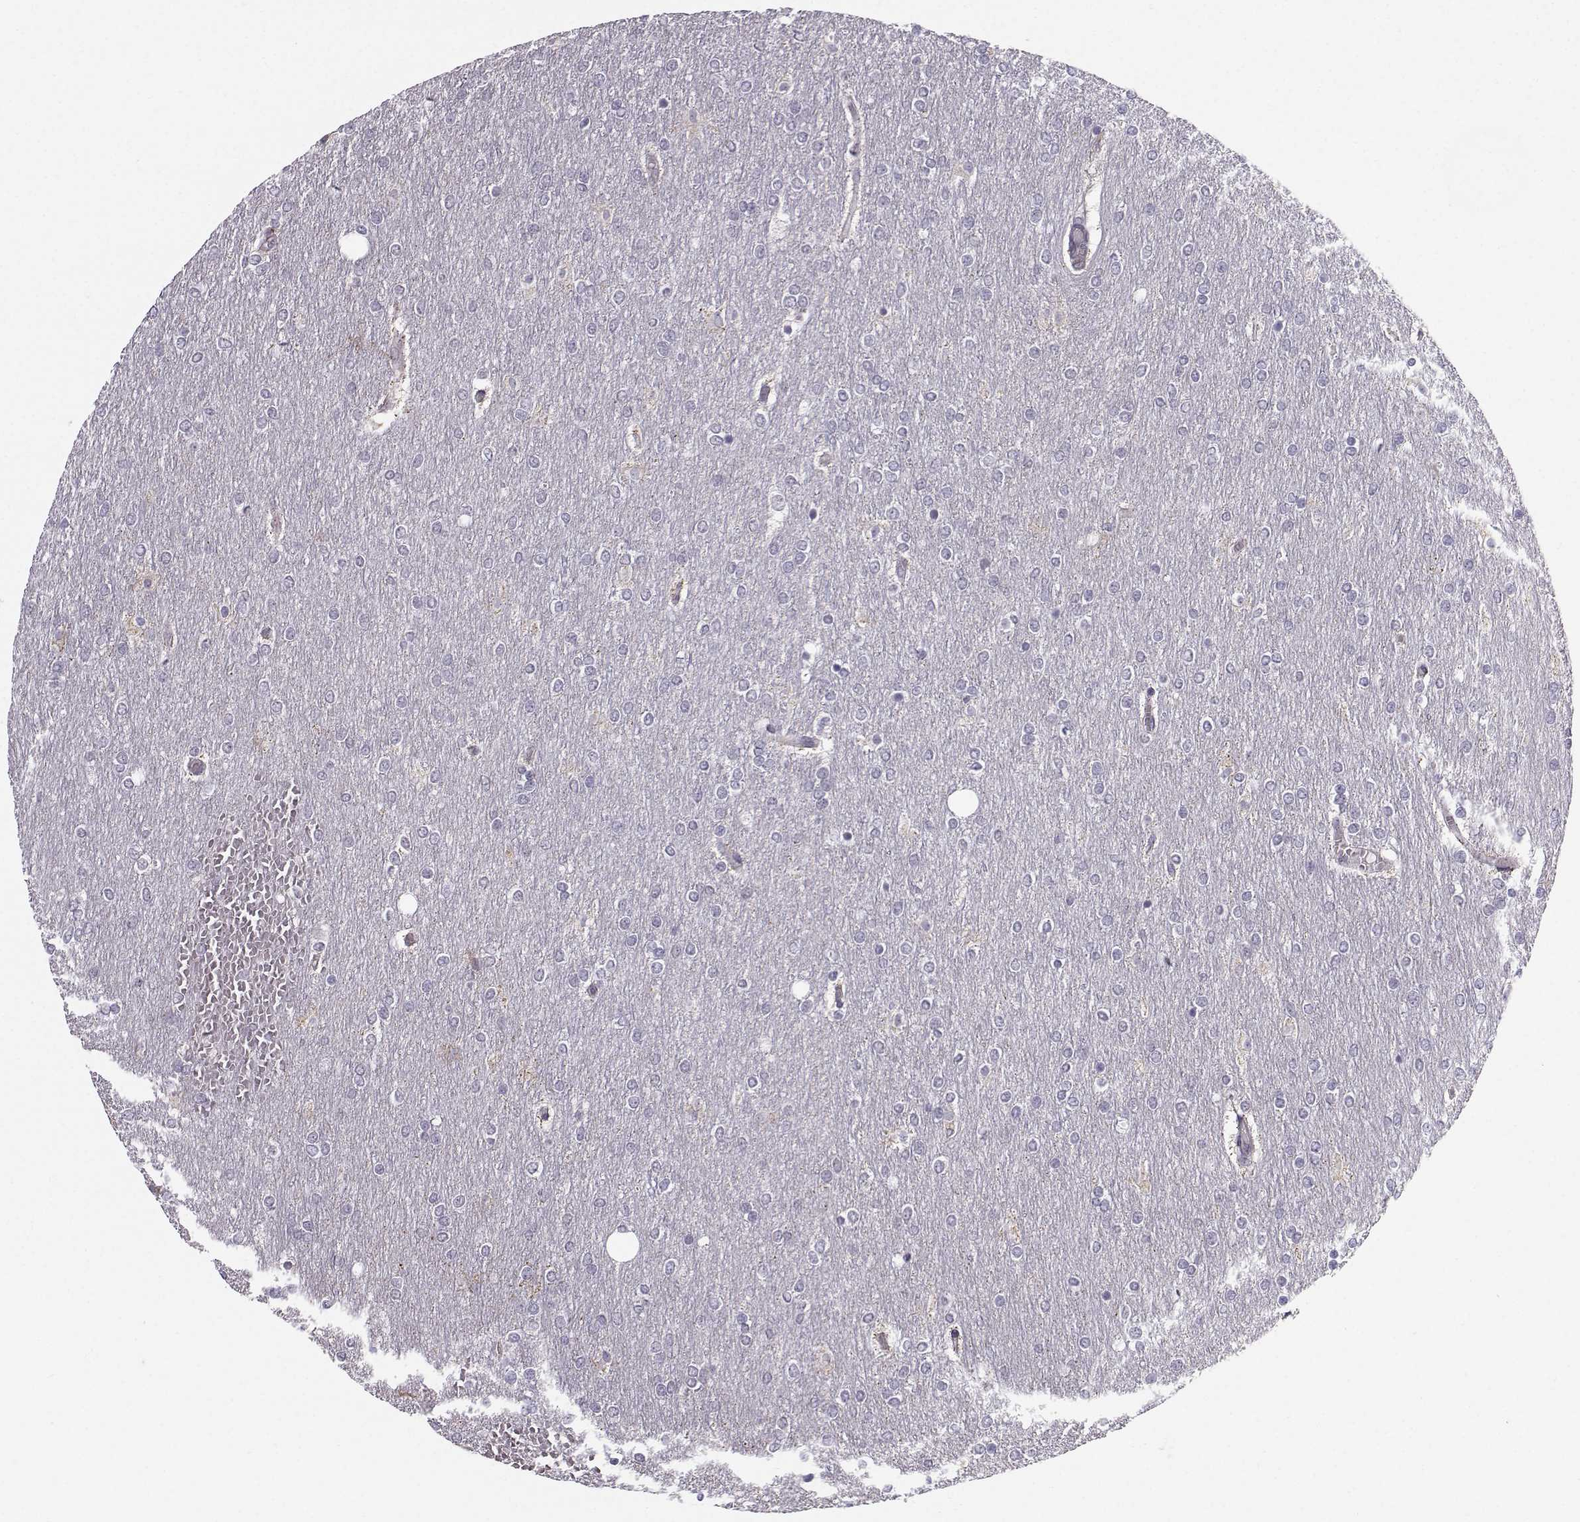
{"staining": {"intensity": "negative", "quantity": "none", "location": "none"}, "tissue": "glioma", "cell_type": "Tumor cells", "image_type": "cancer", "snomed": [{"axis": "morphology", "description": "Glioma, malignant, High grade"}, {"axis": "topography", "description": "Brain"}], "caption": "The immunohistochemistry micrograph has no significant positivity in tumor cells of malignant glioma (high-grade) tissue.", "gene": "TSPYL5", "patient": {"sex": "female", "age": 61}}